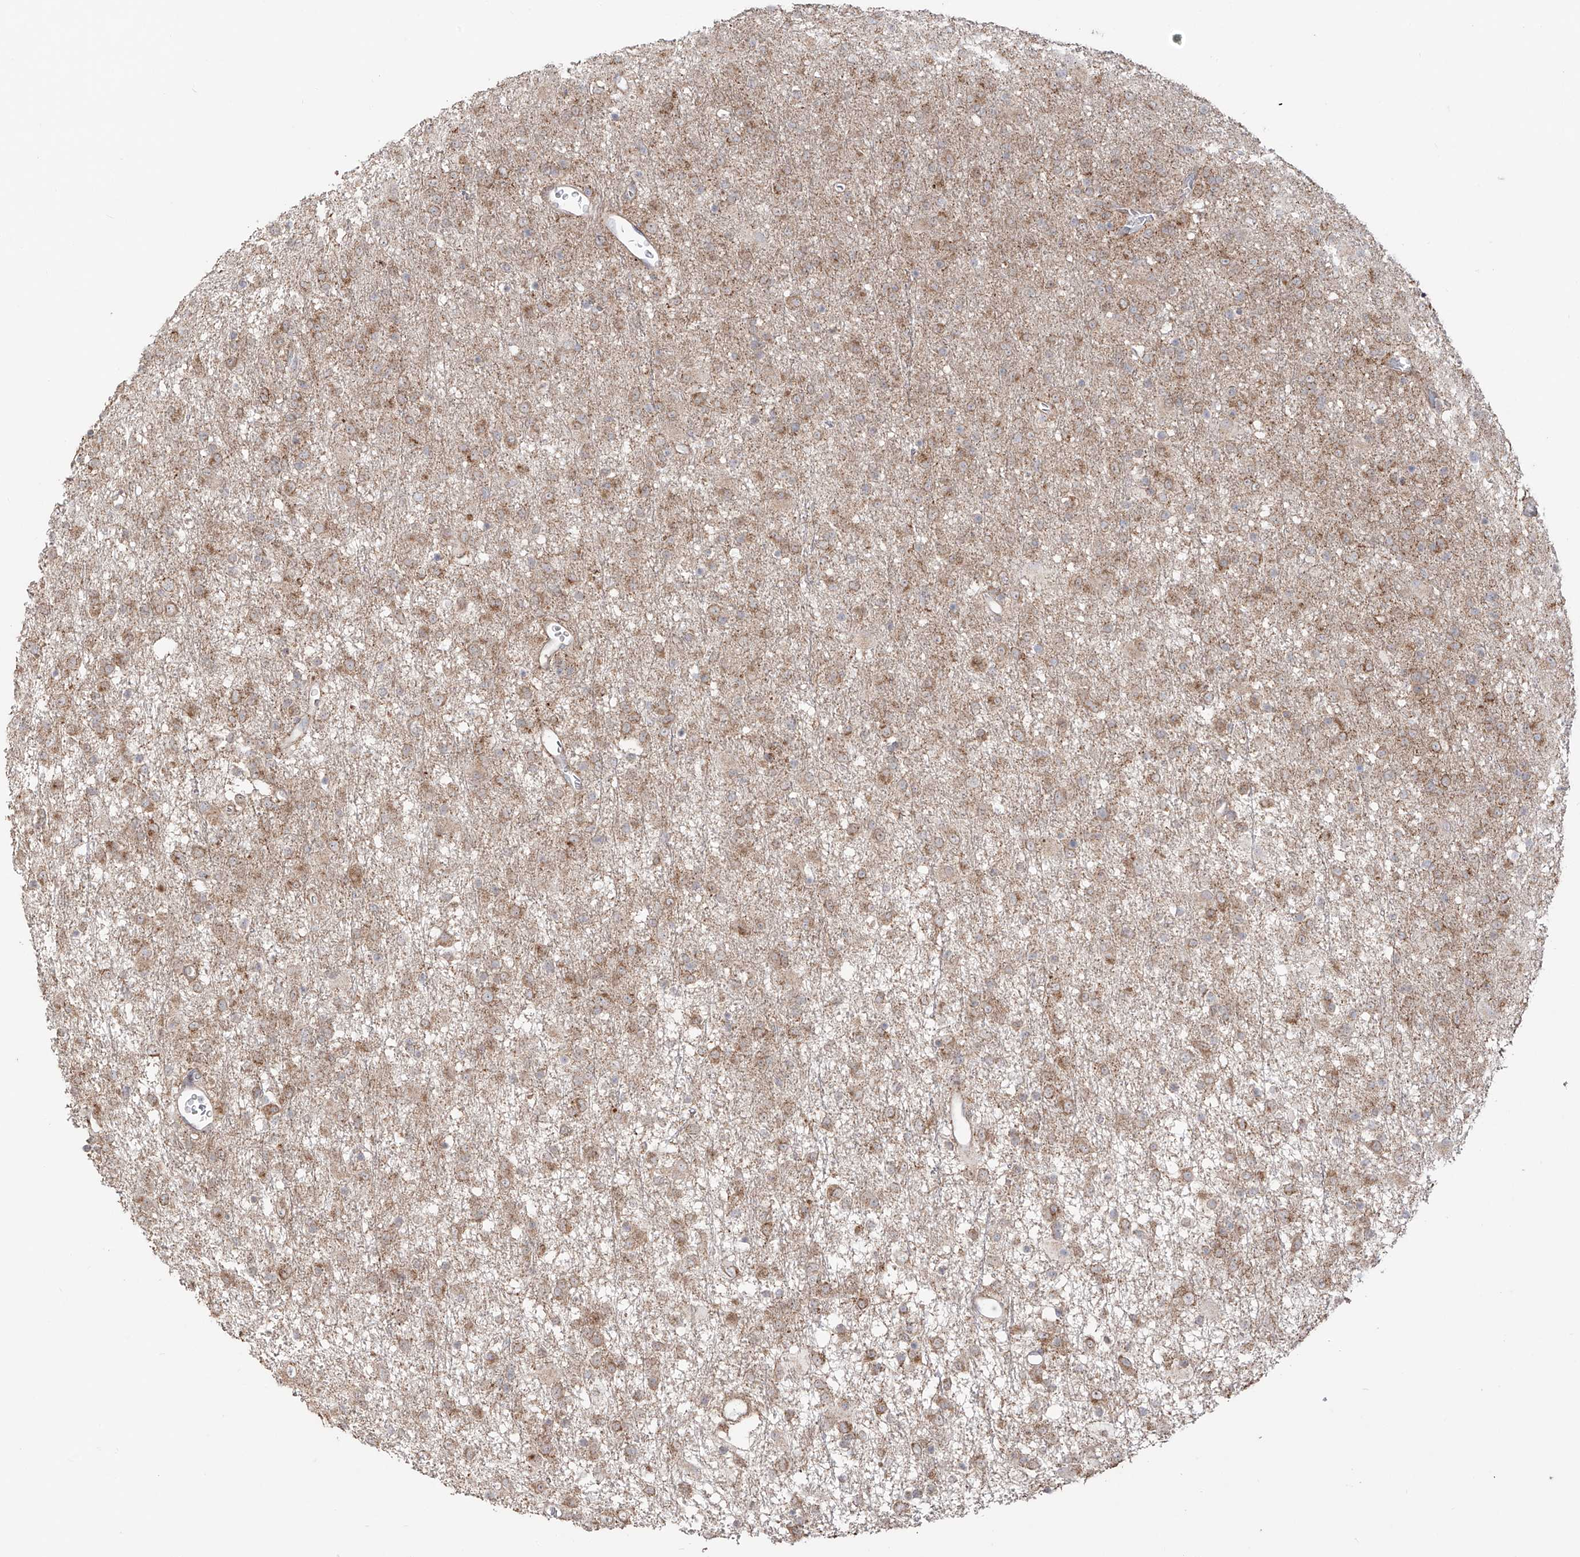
{"staining": {"intensity": "moderate", "quantity": "25%-75%", "location": "cytoplasmic/membranous"}, "tissue": "glioma", "cell_type": "Tumor cells", "image_type": "cancer", "snomed": [{"axis": "morphology", "description": "Glioma, malignant, Low grade"}, {"axis": "topography", "description": "Brain"}], "caption": "High-power microscopy captured an IHC histopathology image of glioma, revealing moderate cytoplasmic/membranous expression in approximately 25%-75% of tumor cells.", "gene": "YKT6", "patient": {"sex": "male", "age": 65}}